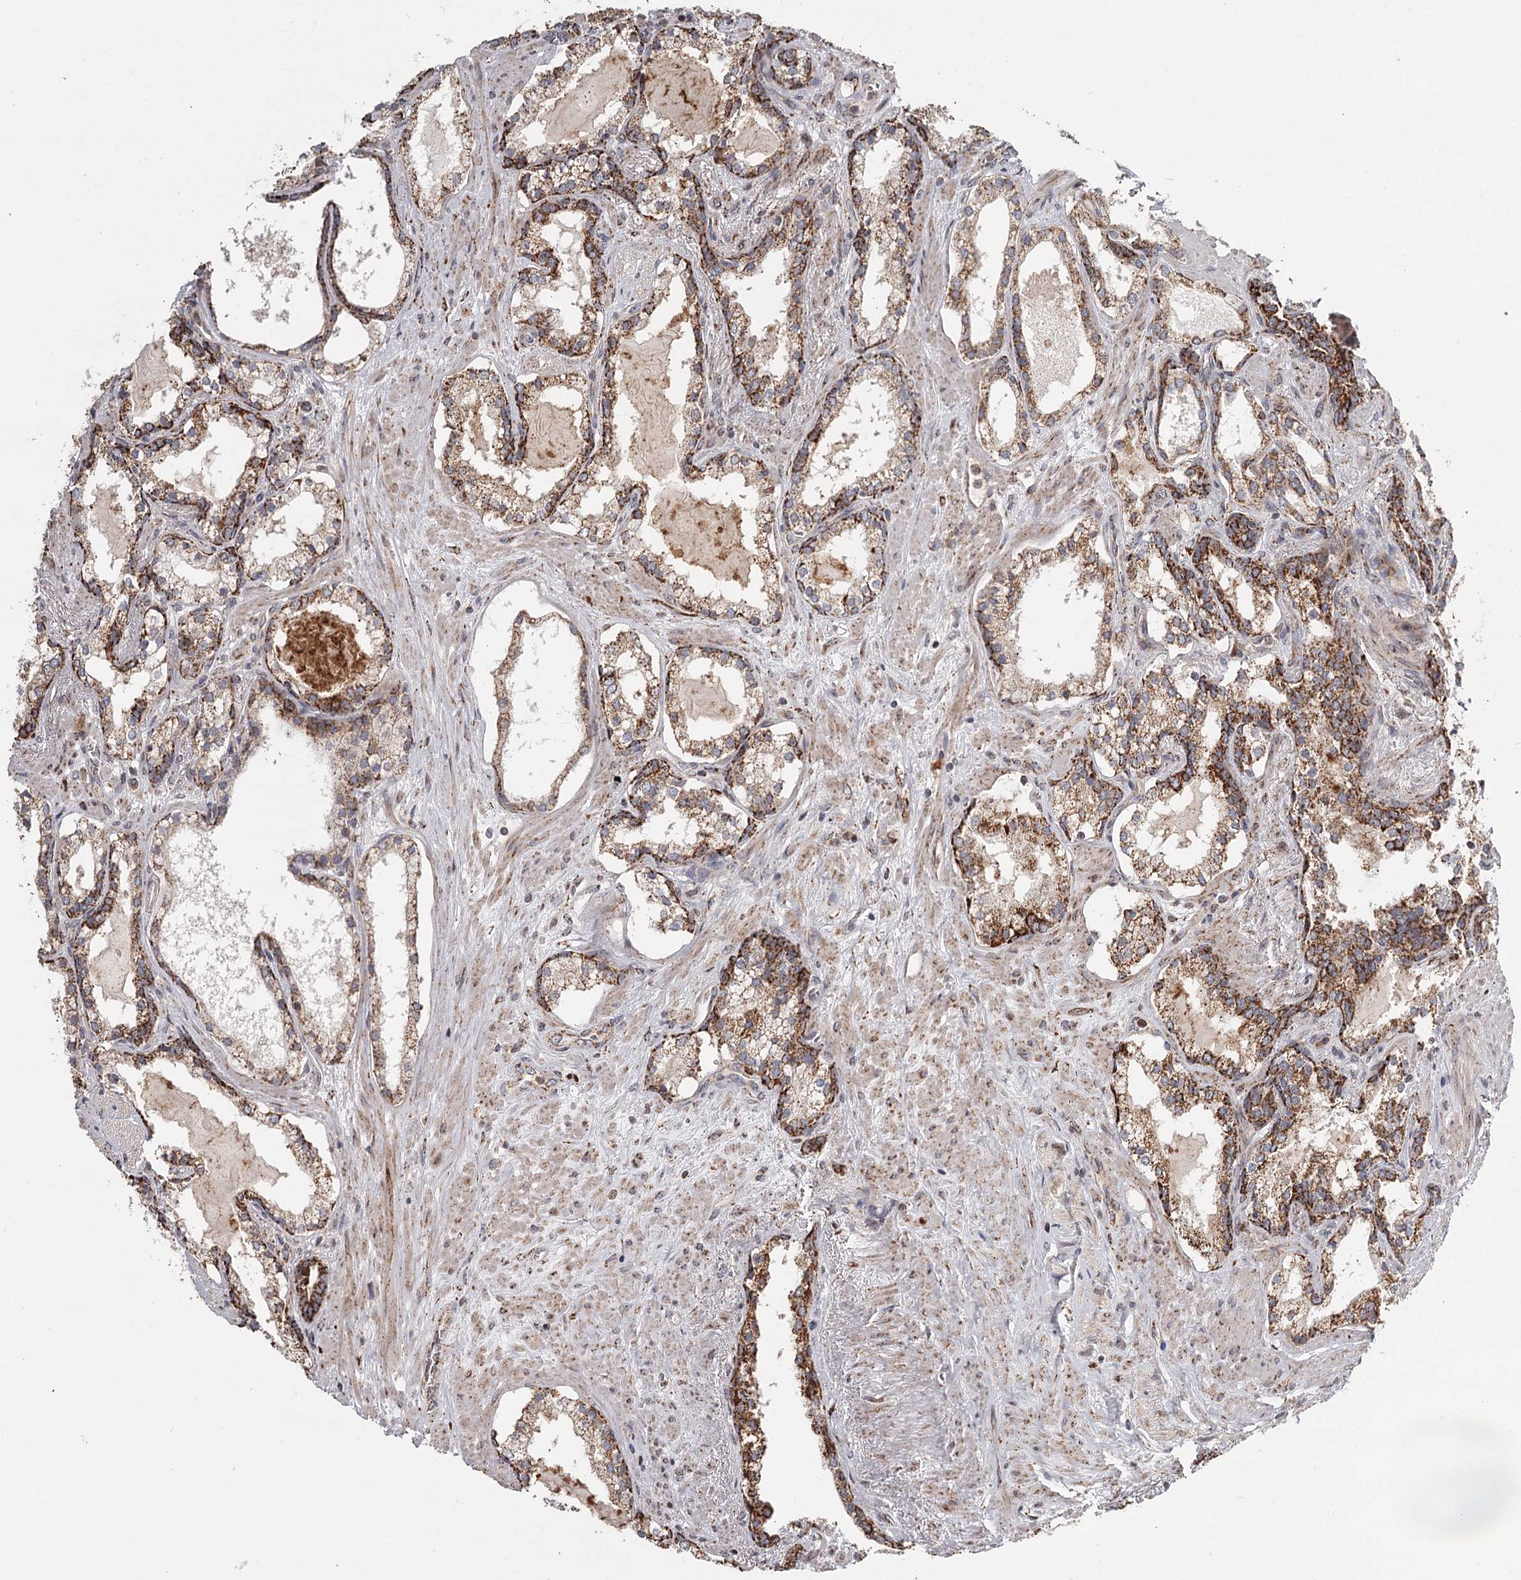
{"staining": {"intensity": "moderate", "quantity": ">75%", "location": "cytoplasmic/membranous"}, "tissue": "prostate cancer", "cell_type": "Tumor cells", "image_type": "cancer", "snomed": [{"axis": "morphology", "description": "Adenocarcinoma, High grade"}, {"axis": "topography", "description": "Prostate"}], "caption": "Tumor cells show medium levels of moderate cytoplasmic/membranous positivity in about >75% of cells in high-grade adenocarcinoma (prostate). (DAB (3,3'-diaminobenzidine) IHC, brown staining for protein, blue staining for nuclei).", "gene": "CDC123", "patient": {"sex": "male", "age": 58}}